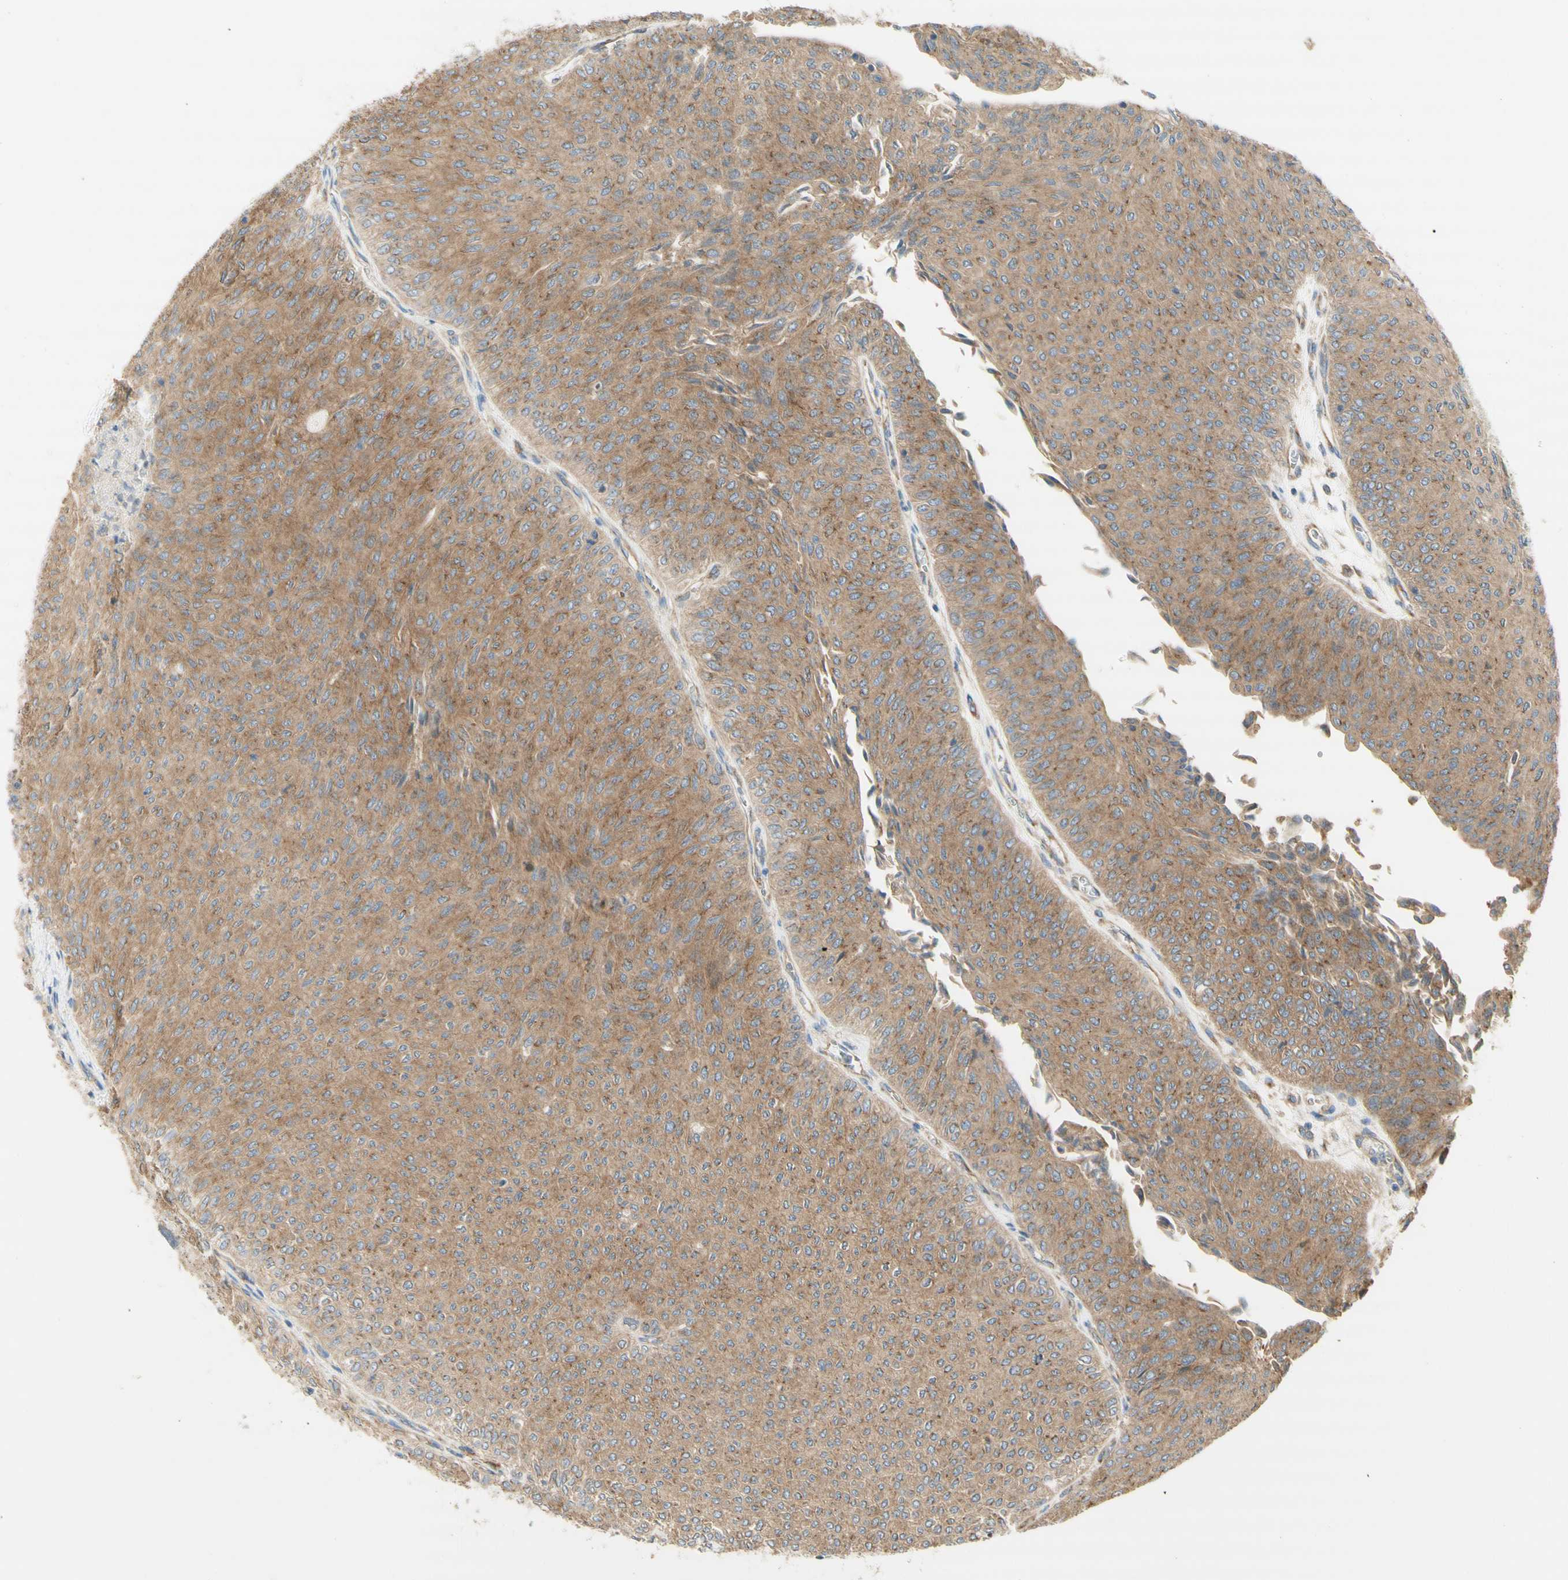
{"staining": {"intensity": "moderate", "quantity": ">75%", "location": "cytoplasmic/membranous"}, "tissue": "urothelial cancer", "cell_type": "Tumor cells", "image_type": "cancer", "snomed": [{"axis": "morphology", "description": "Urothelial carcinoma, Low grade"}, {"axis": "topography", "description": "Urinary bladder"}], "caption": "A photomicrograph of low-grade urothelial carcinoma stained for a protein demonstrates moderate cytoplasmic/membranous brown staining in tumor cells.", "gene": "DYNC1H1", "patient": {"sex": "male", "age": 78}}